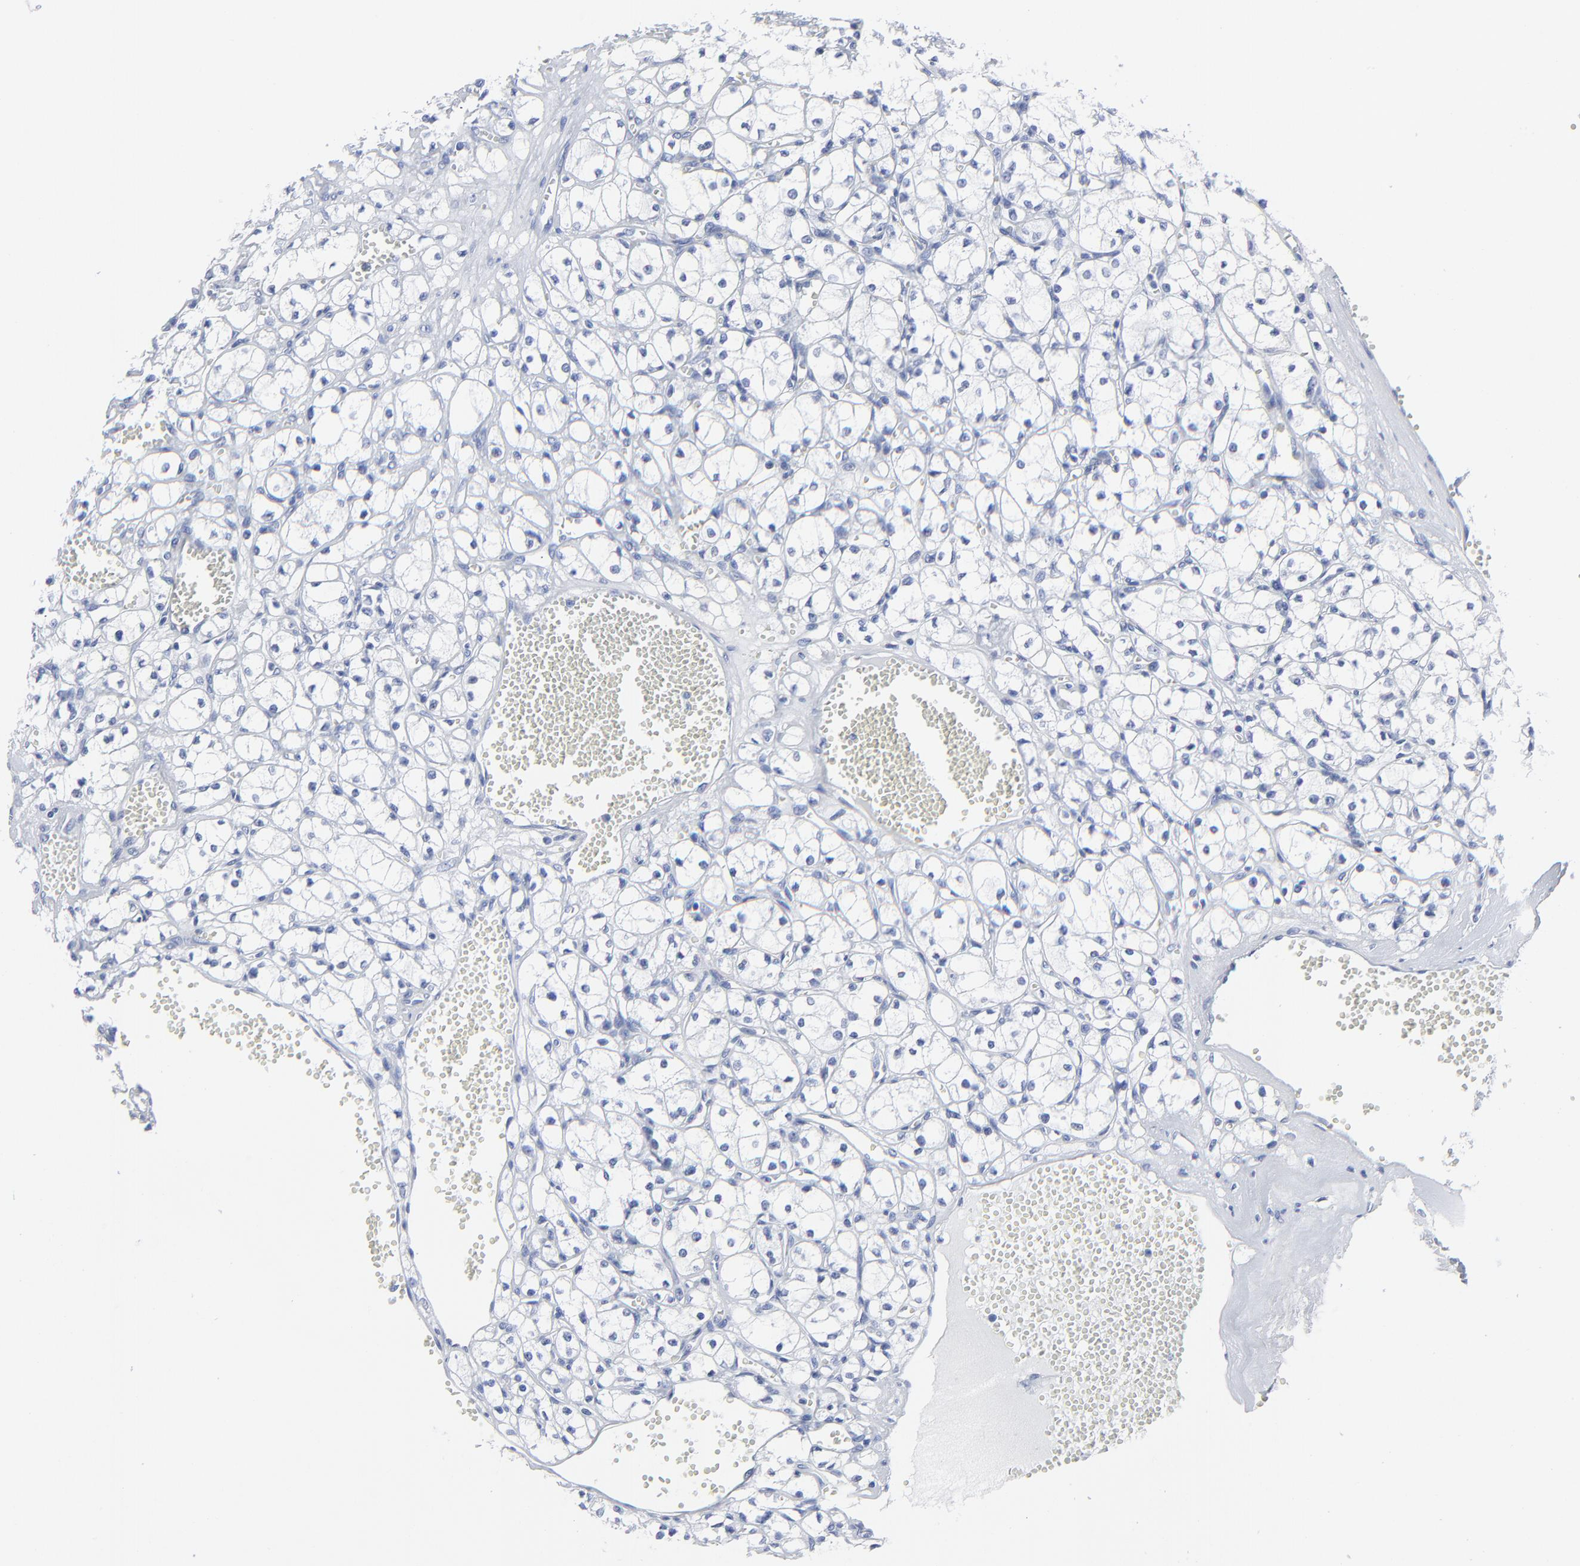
{"staining": {"intensity": "negative", "quantity": "none", "location": "none"}, "tissue": "renal cancer", "cell_type": "Tumor cells", "image_type": "cancer", "snomed": [{"axis": "morphology", "description": "Adenocarcinoma, NOS"}, {"axis": "topography", "description": "Kidney"}], "caption": "An image of renal cancer (adenocarcinoma) stained for a protein shows no brown staining in tumor cells.", "gene": "PSD3", "patient": {"sex": "male", "age": 61}}